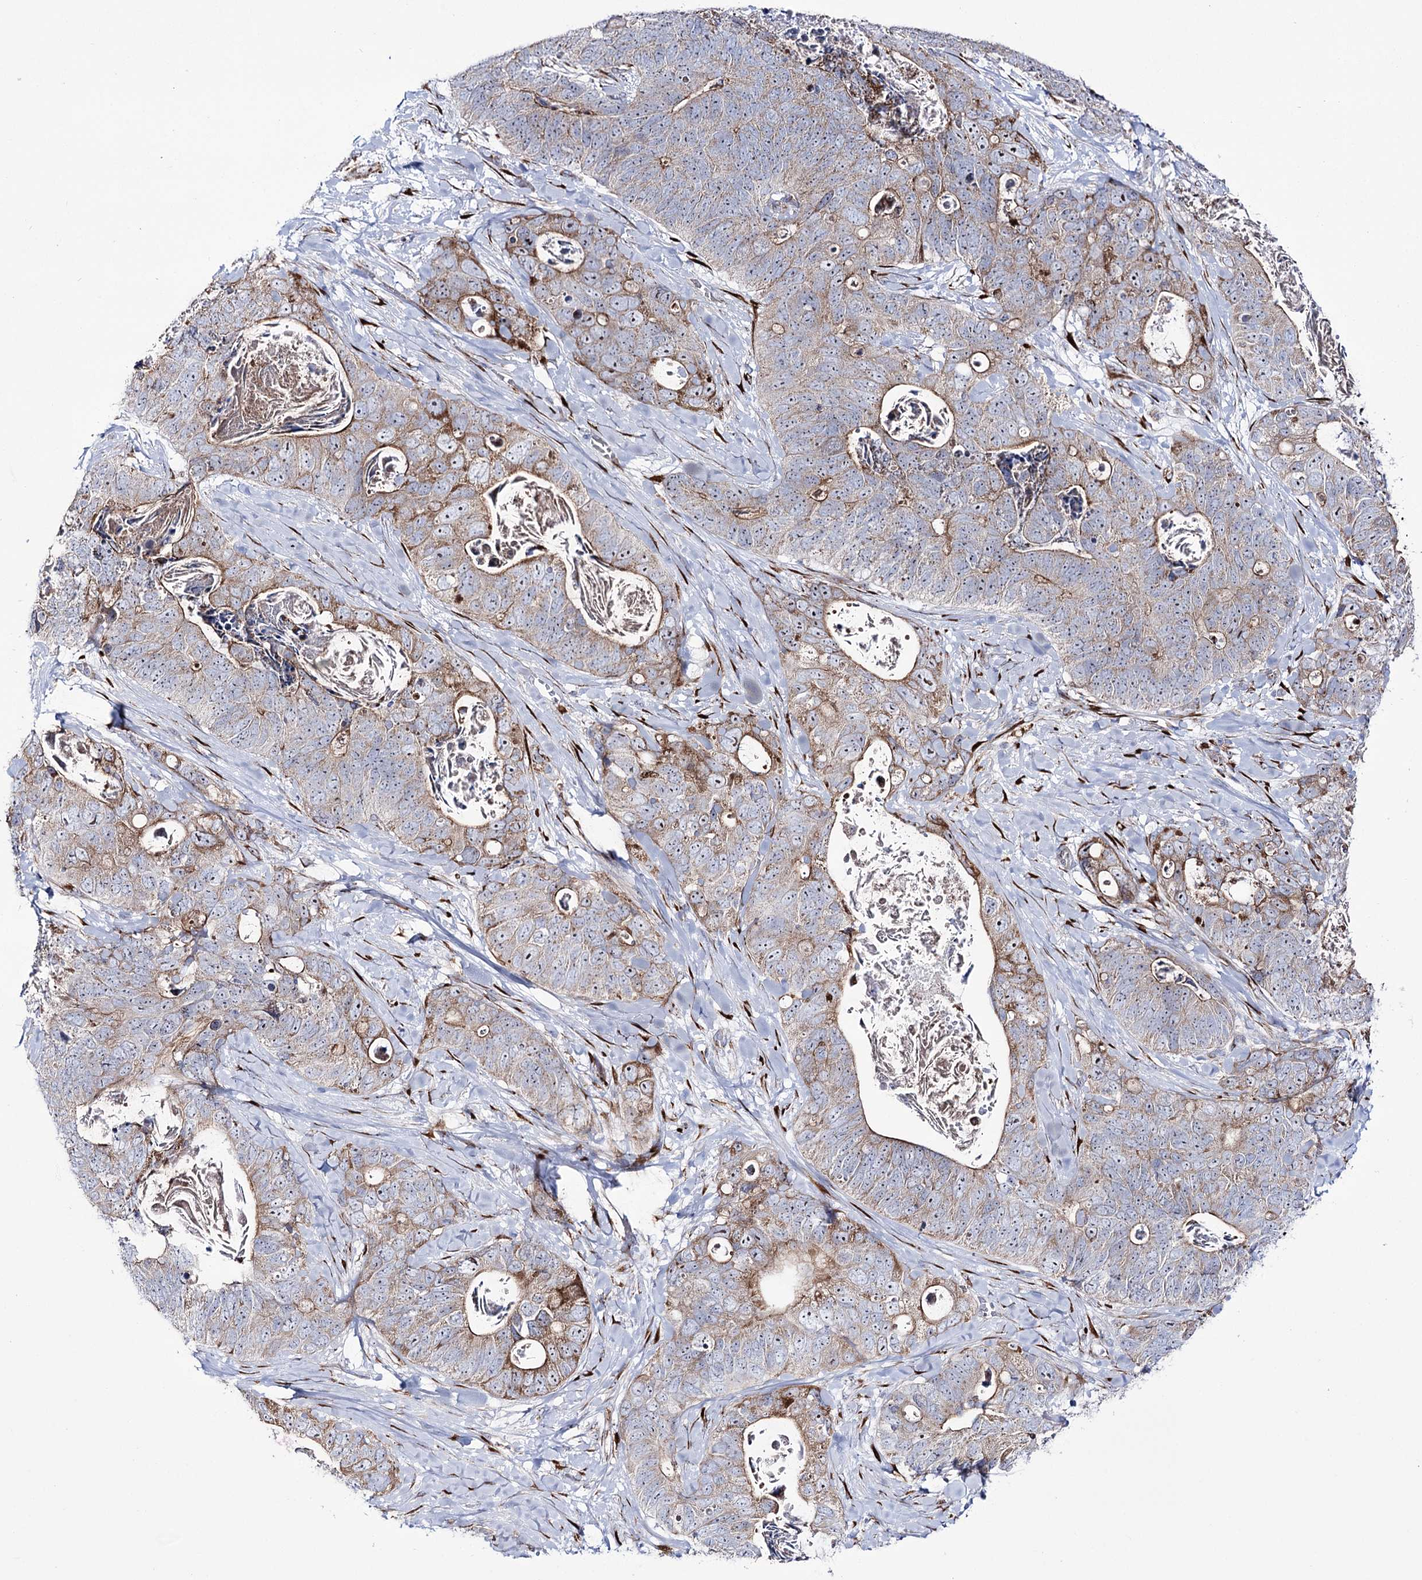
{"staining": {"intensity": "weak", "quantity": "25%-75%", "location": "cytoplasmic/membranous"}, "tissue": "stomach cancer", "cell_type": "Tumor cells", "image_type": "cancer", "snomed": [{"axis": "morphology", "description": "Adenocarcinoma, NOS"}, {"axis": "topography", "description": "Stomach"}], "caption": "Stomach adenocarcinoma tissue shows weak cytoplasmic/membranous expression in approximately 25%-75% of tumor cells, visualized by immunohistochemistry.", "gene": "METTL5", "patient": {"sex": "female", "age": 89}}